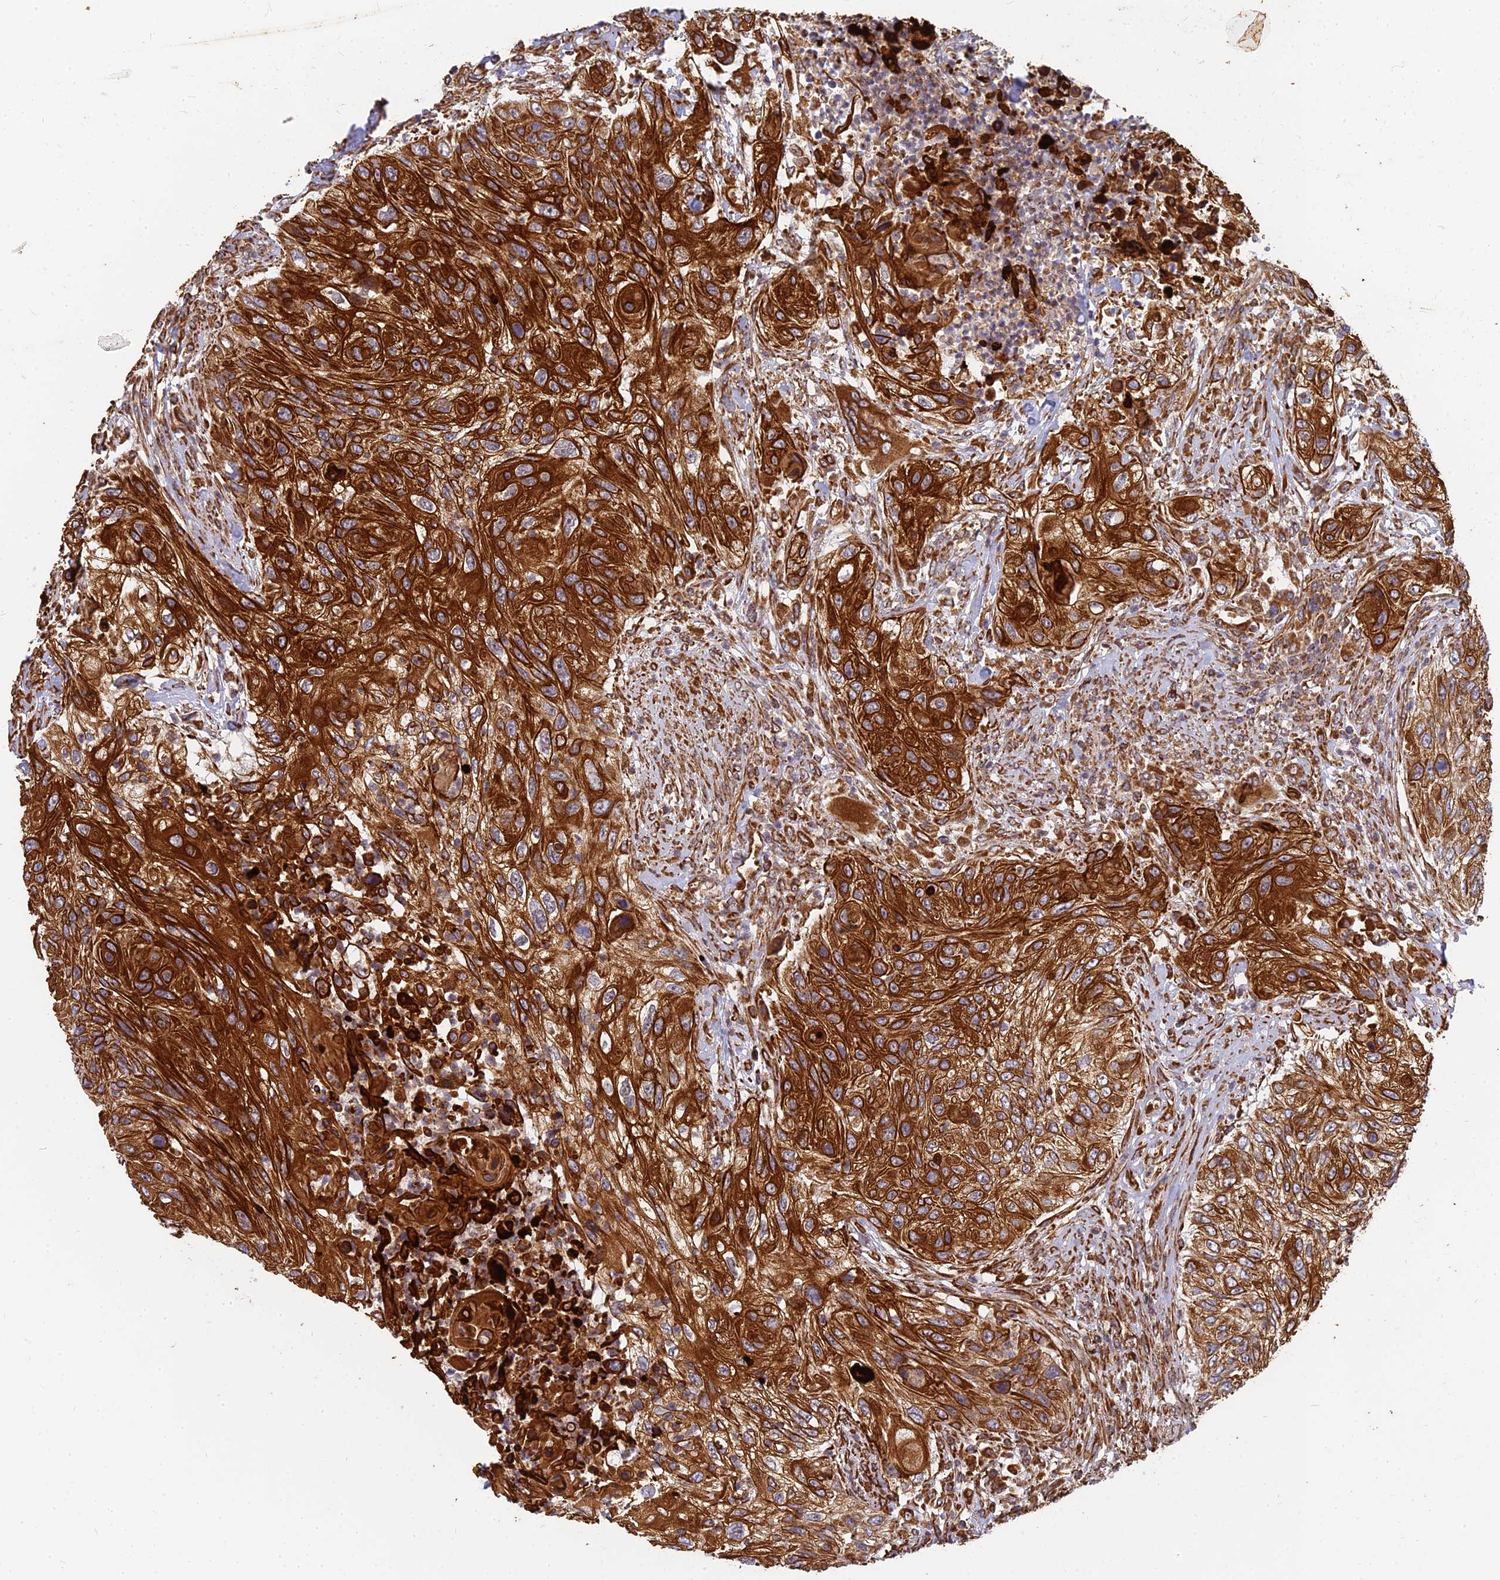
{"staining": {"intensity": "strong", "quantity": ">75%", "location": "cytoplasmic/membranous"}, "tissue": "urothelial cancer", "cell_type": "Tumor cells", "image_type": "cancer", "snomed": [{"axis": "morphology", "description": "Urothelial carcinoma, High grade"}, {"axis": "topography", "description": "Urinary bladder"}], "caption": "A photomicrograph of urothelial cancer stained for a protein shows strong cytoplasmic/membranous brown staining in tumor cells. Immunohistochemistry (ihc) stains the protein of interest in brown and the nuclei are stained blue.", "gene": "DSTYK", "patient": {"sex": "female", "age": 60}}